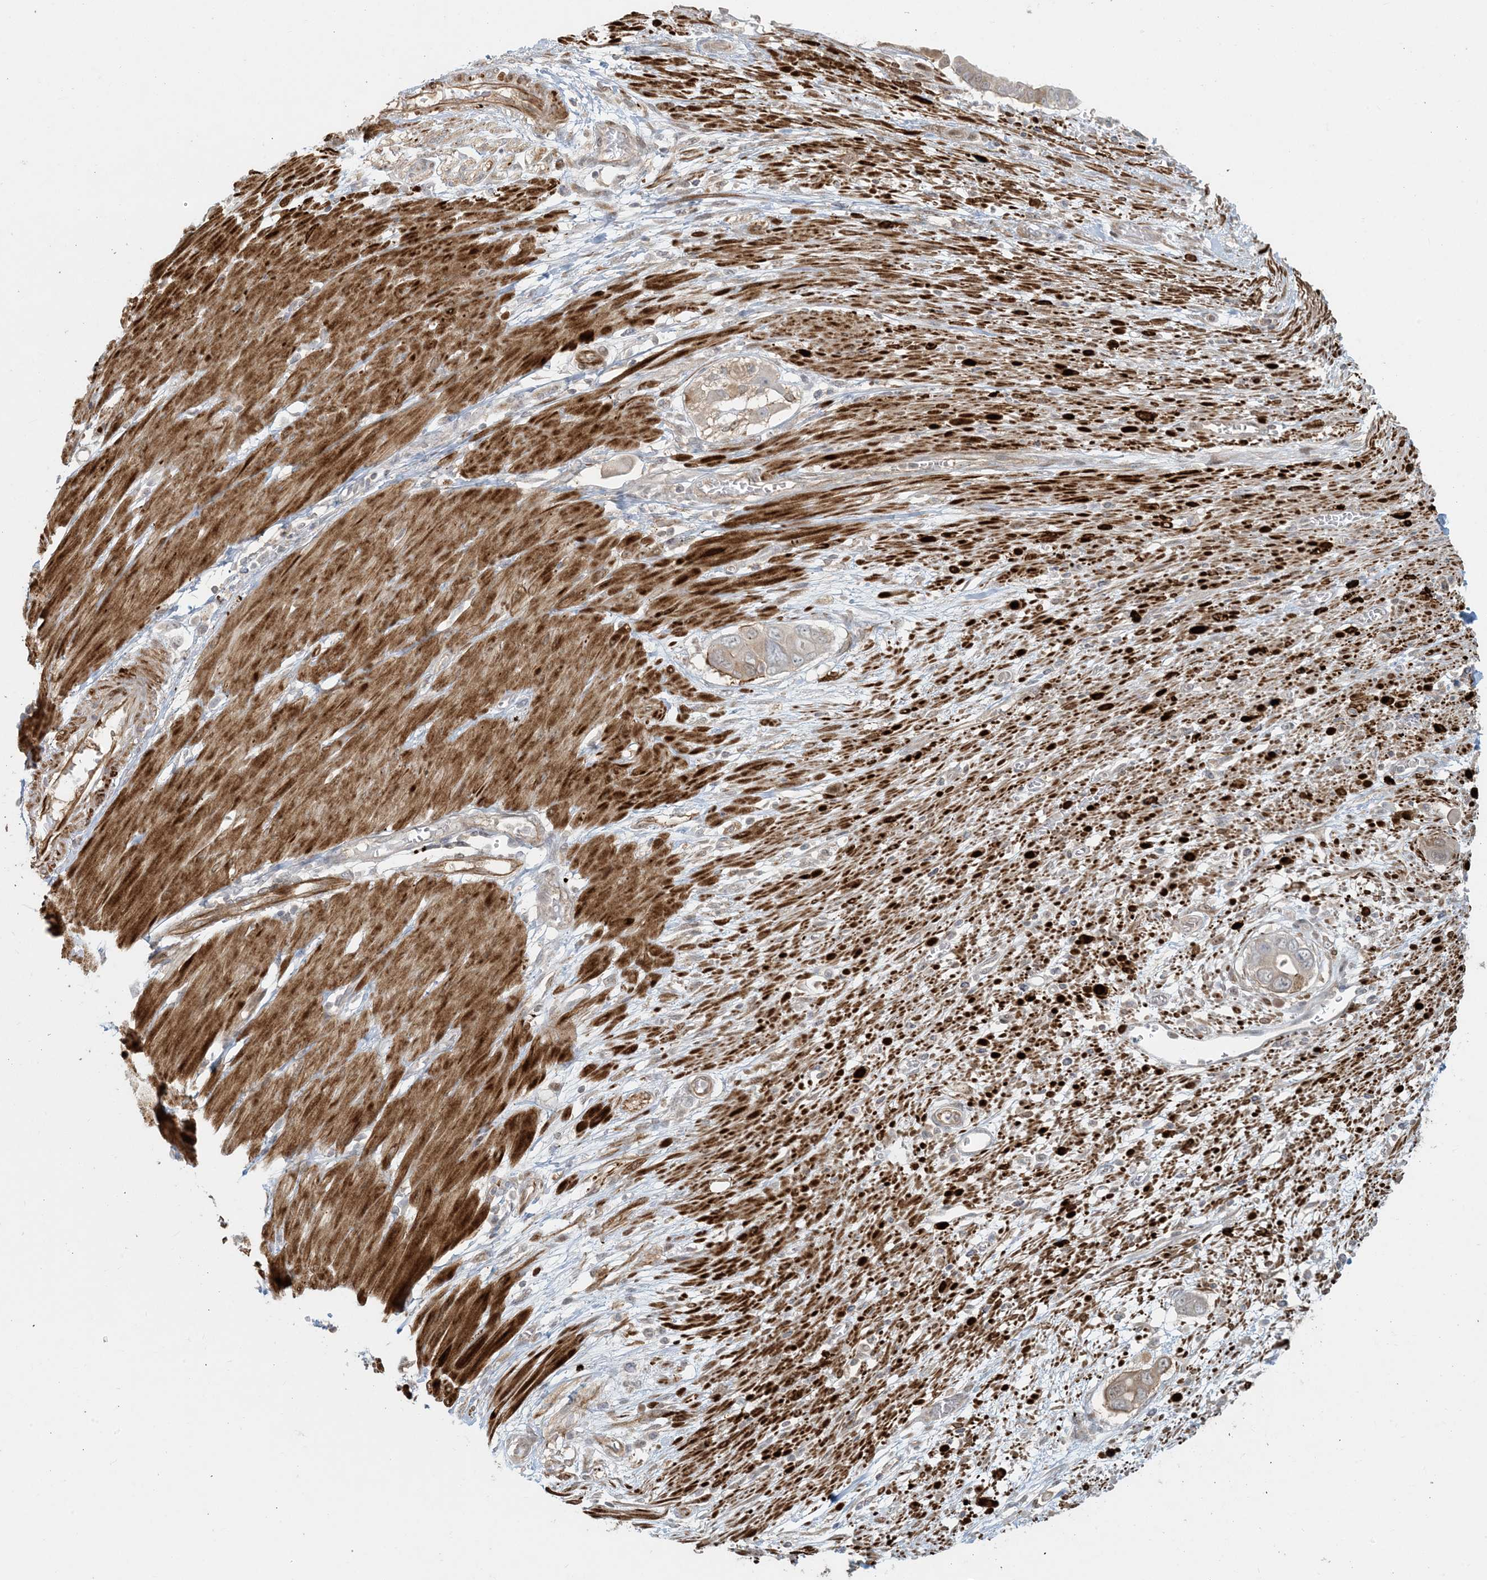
{"staining": {"intensity": "weak", "quantity": "<25%", "location": "cytoplasmic/membranous"}, "tissue": "pancreatic cancer", "cell_type": "Tumor cells", "image_type": "cancer", "snomed": [{"axis": "morphology", "description": "Adenocarcinoma, NOS"}, {"axis": "topography", "description": "Pancreas"}], "caption": "This is a image of immunohistochemistry (IHC) staining of pancreatic adenocarcinoma, which shows no positivity in tumor cells.", "gene": "BCORL1", "patient": {"sex": "male", "age": 68}}